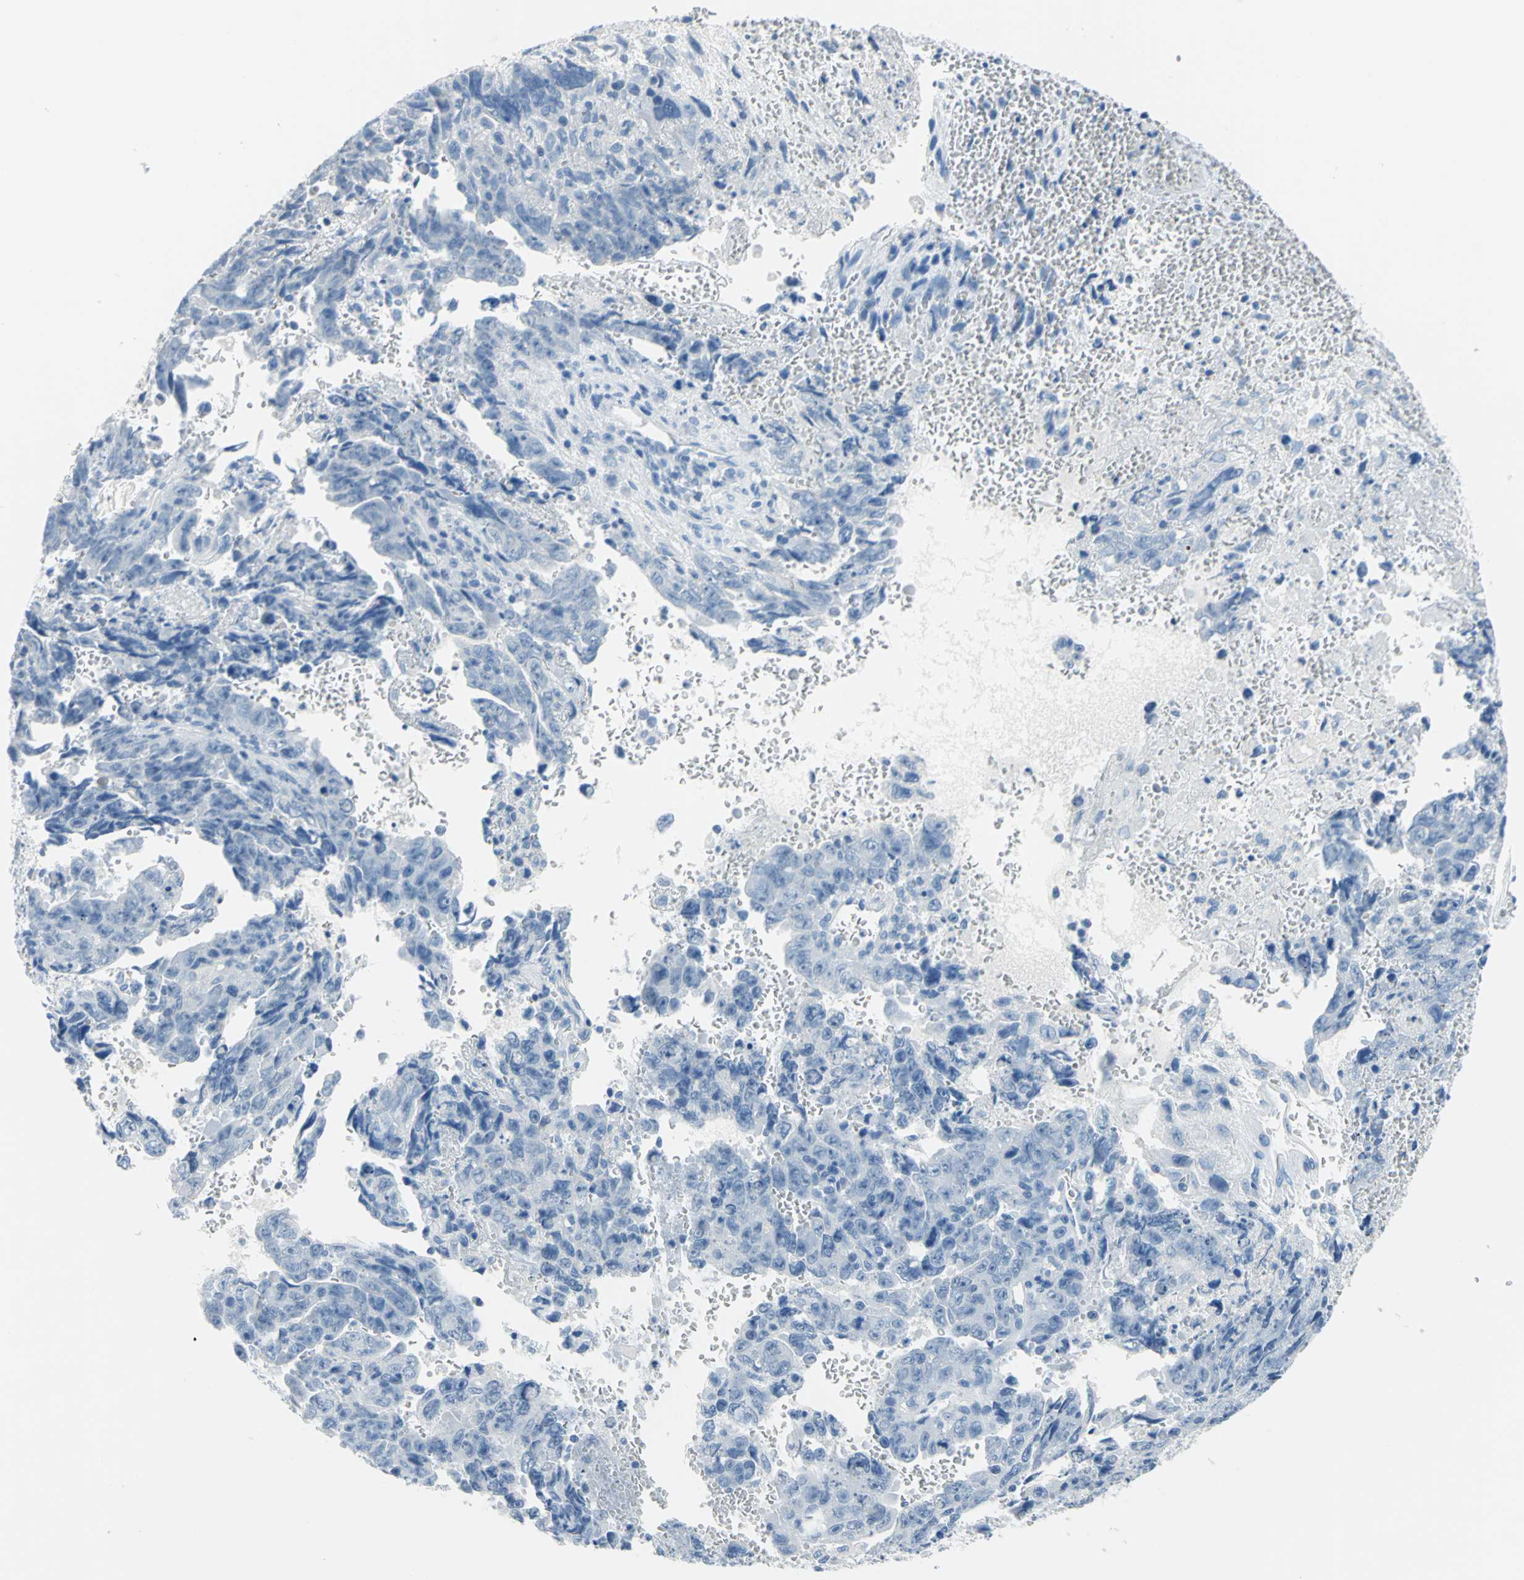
{"staining": {"intensity": "negative", "quantity": "none", "location": "none"}, "tissue": "testis cancer", "cell_type": "Tumor cells", "image_type": "cancer", "snomed": [{"axis": "morphology", "description": "Carcinoma, Embryonal, NOS"}, {"axis": "topography", "description": "Testis"}], "caption": "Immunohistochemical staining of embryonal carcinoma (testis) exhibits no significant positivity in tumor cells. (DAB (3,3'-diaminobenzidine) immunohistochemistry (IHC) visualized using brightfield microscopy, high magnification).", "gene": "PKLR", "patient": {"sex": "male", "age": 28}}